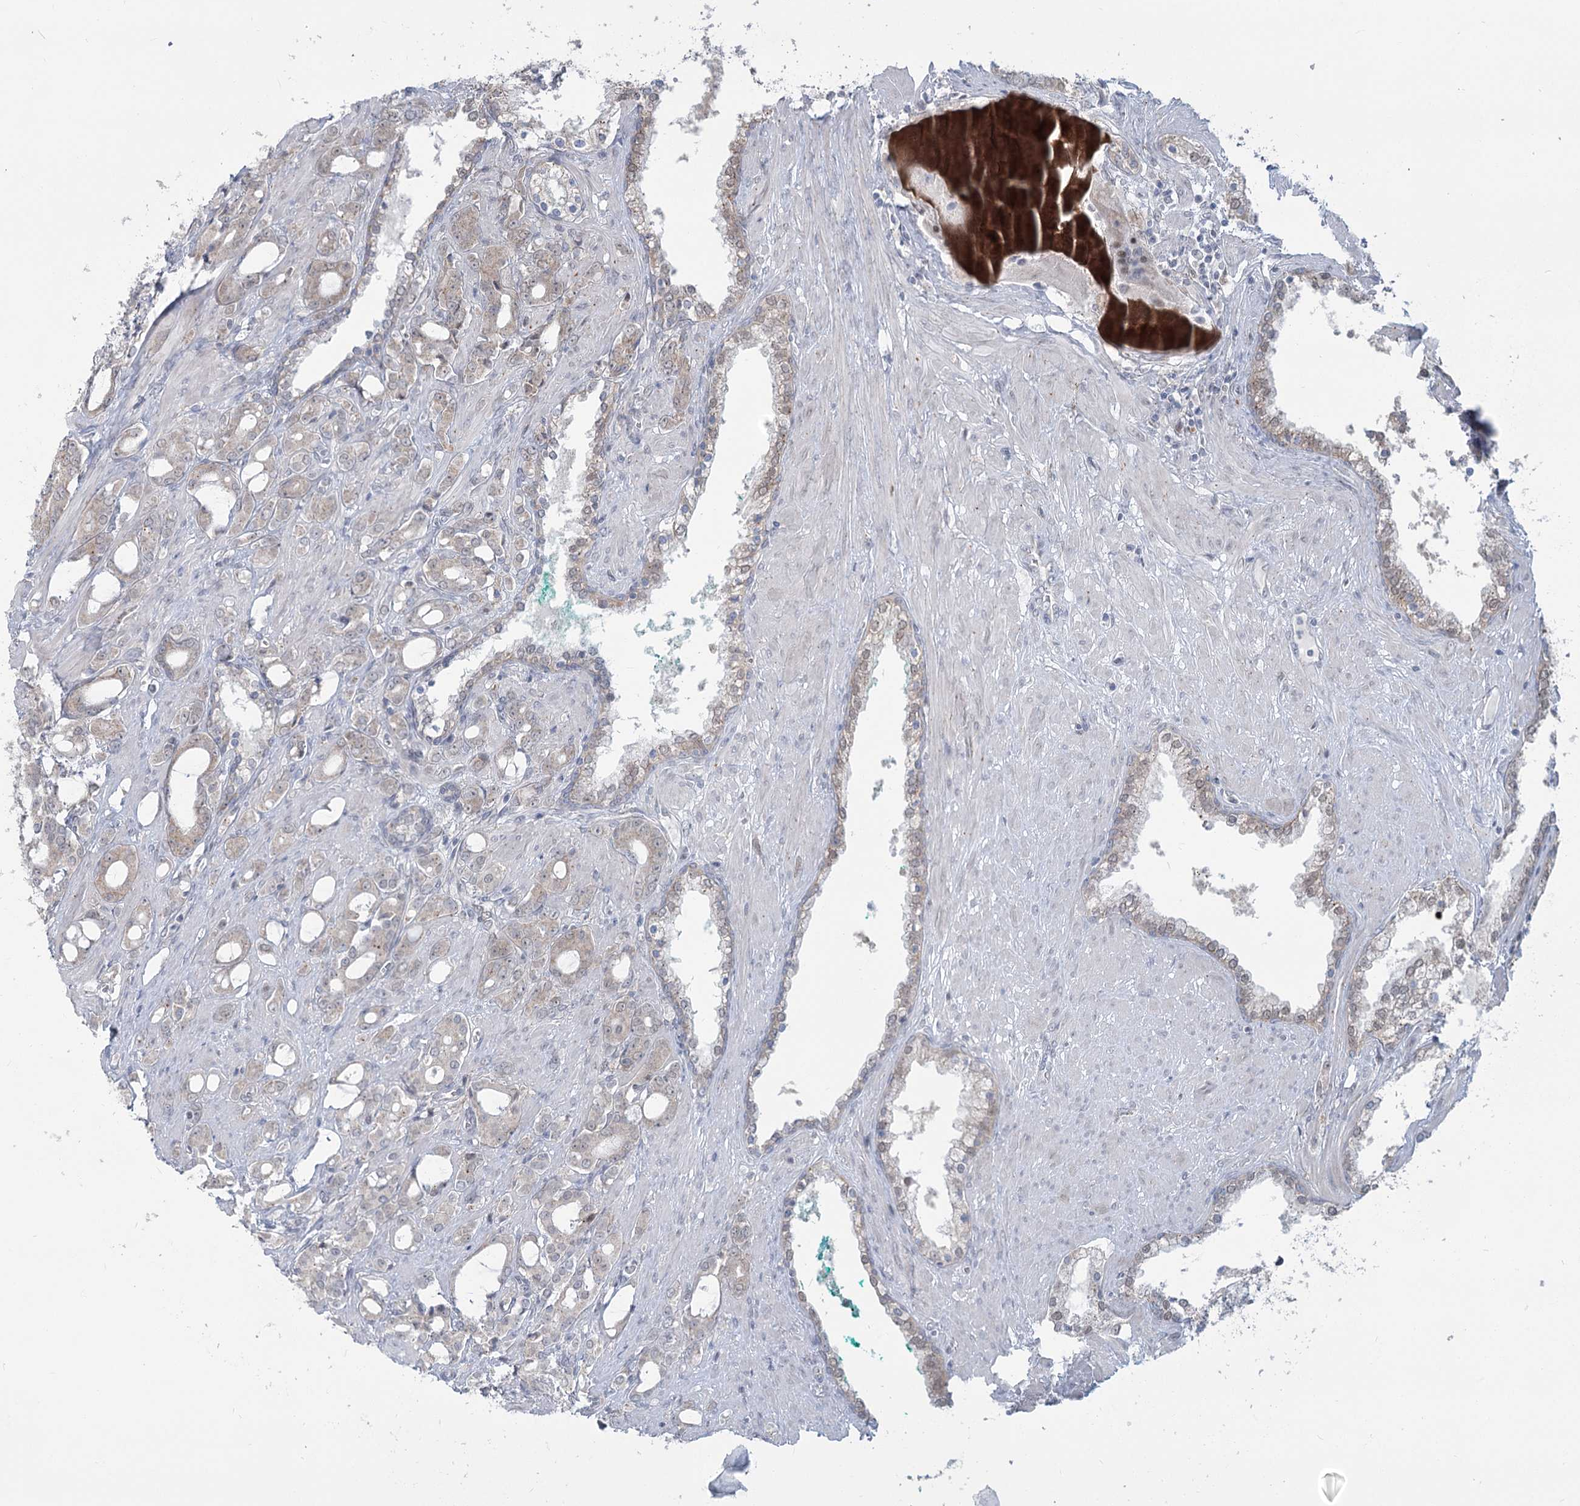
{"staining": {"intensity": "negative", "quantity": "none", "location": "none"}, "tissue": "prostate cancer", "cell_type": "Tumor cells", "image_type": "cancer", "snomed": [{"axis": "morphology", "description": "Adenocarcinoma, High grade"}, {"axis": "topography", "description": "Prostate"}], "caption": "IHC of prostate cancer displays no positivity in tumor cells.", "gene": "MTG1", "patient": {"sex": "male", "age": 72}}